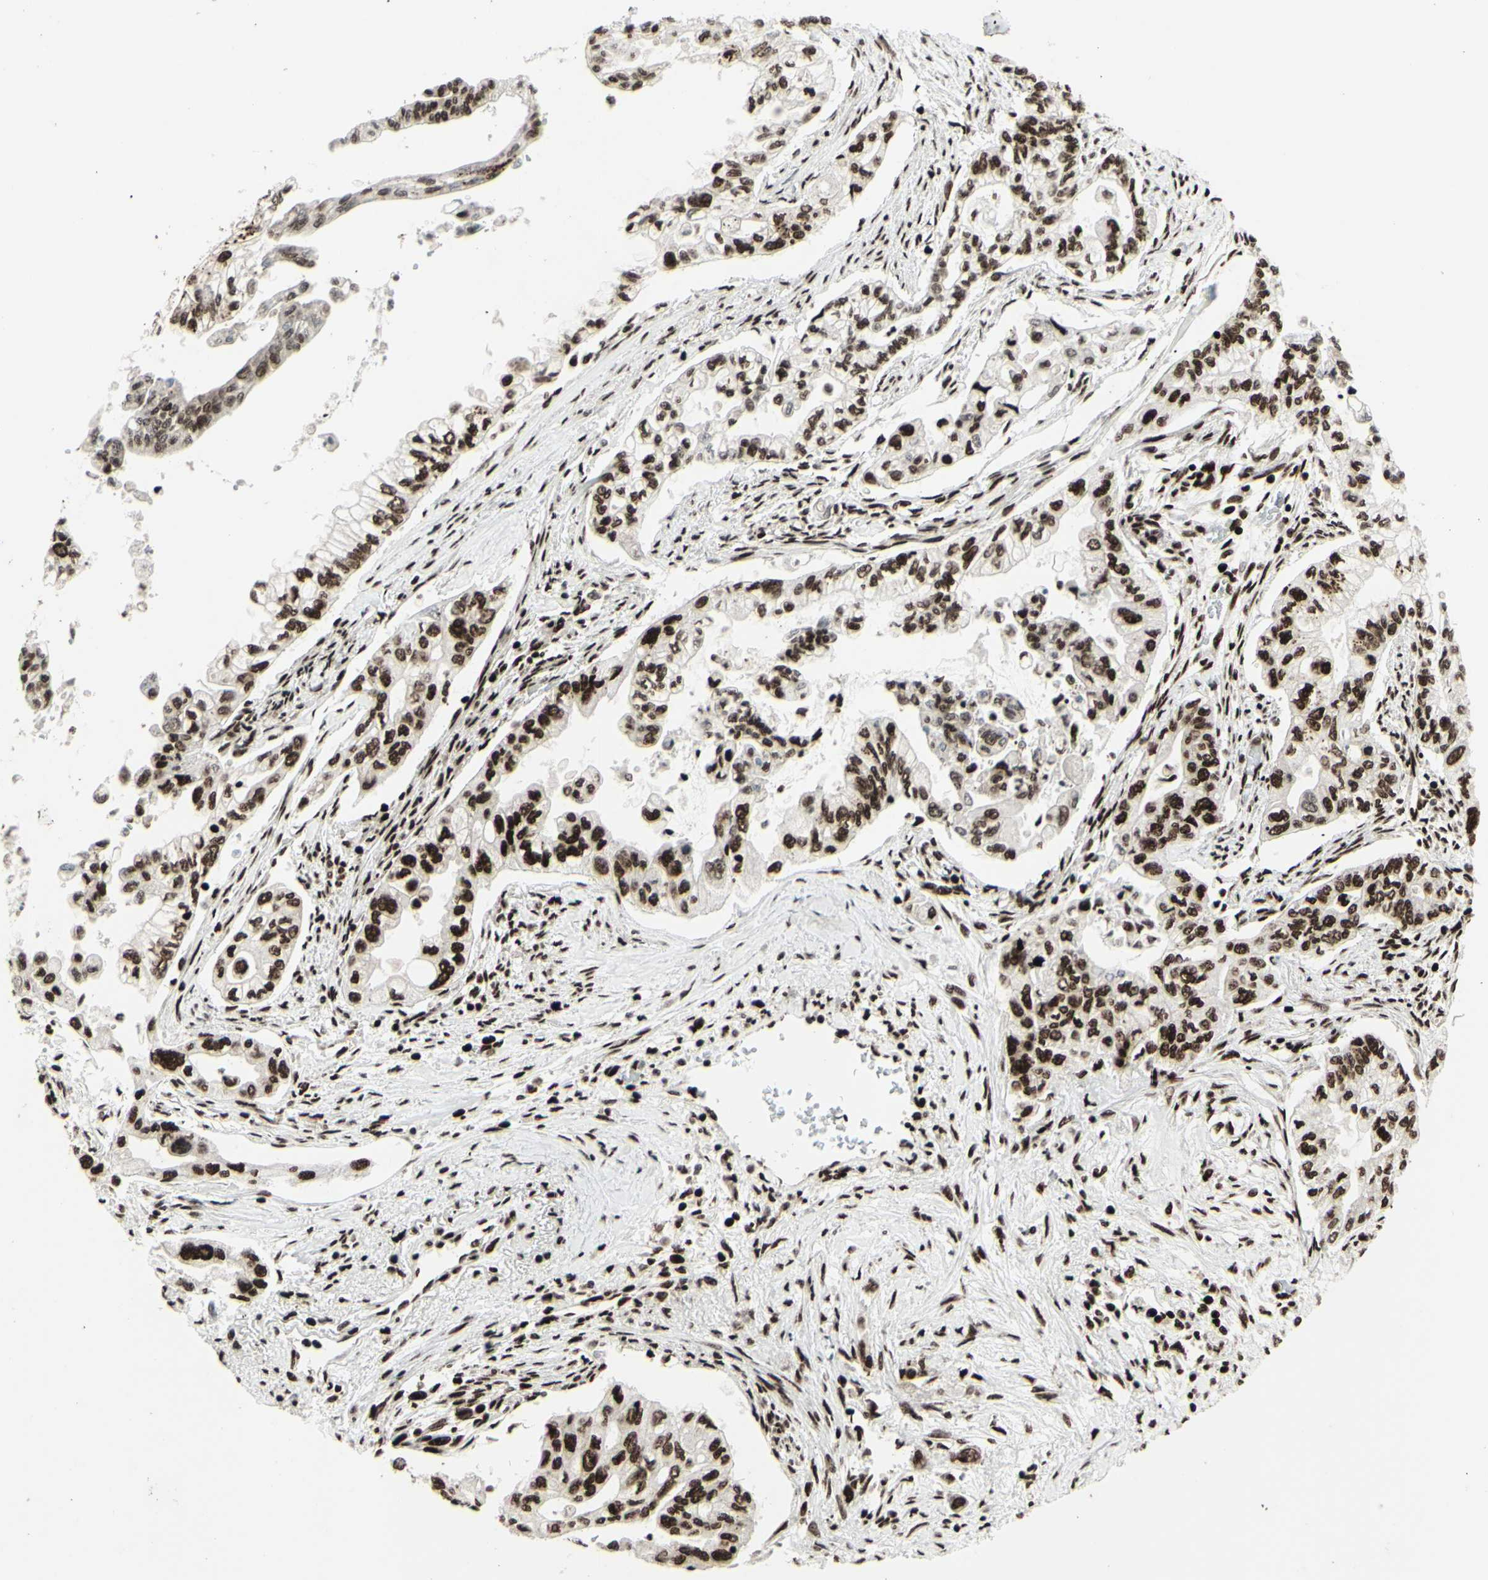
{"staining": {"intensity": "strong", "quantity": ">75%", "location": "nuclear"}, "tissue": "pancreatic cancer", "cell_type": "Tumor cells", "image_type": "cancer", "snomed": [{"axis": "morphology", "description": "Normal tissue, NOS"}, {"axis": "topography", "description": "Pancreas"}], "caption": "Human pancreatic cancer stained for a protein (brown) shows strong nuclear positive expression in approximately >75% of tumor cells.", "gene": "U2AF2", "patient": {"sex": "male", "age": 42}}